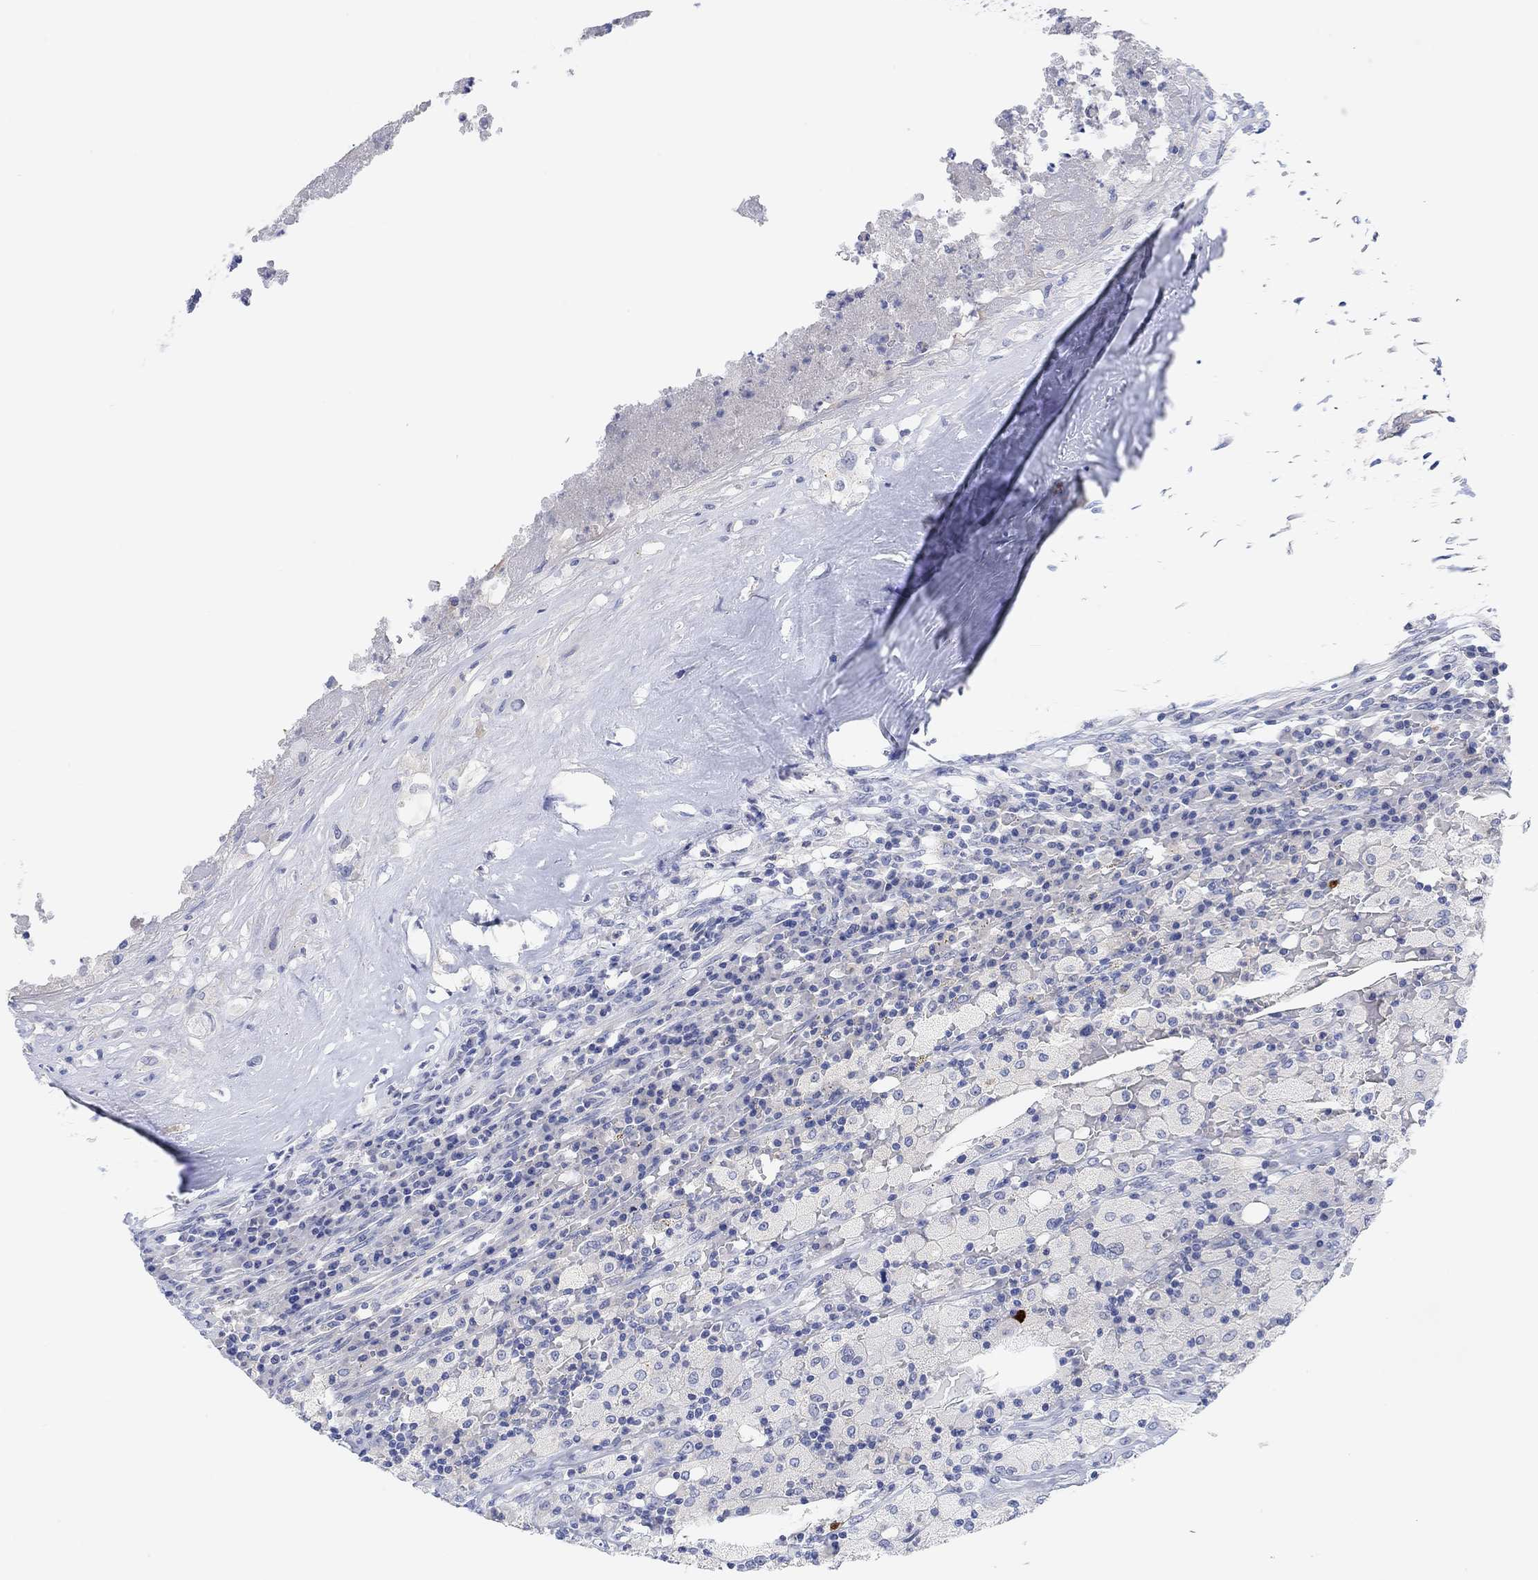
{"staining": {"intensity": "negative", "quantity": "none", "location": "none"}, "tissue": "testis cancer", "cell_type": "Tumor cells", "image_type": "cancer", "snomed": [{"axis": "morphology", "description": "Necrosis, NOS"}, {"axis": "morphology", "description": "Carcinoma, Embryonal, NOS"}, {"axis": "topography", "description": "Testis"}], "caption": "DAB immunohistochemical staining of testis cancer (embryonal carcinoma) exhibits no significant positivity in tumor cells. (Brightfield microscopy of DAB immunohistochemistry (IHC) at high magnification).", "gene": "VAT1L", "patient": {"sex": "male", "age": 19}}